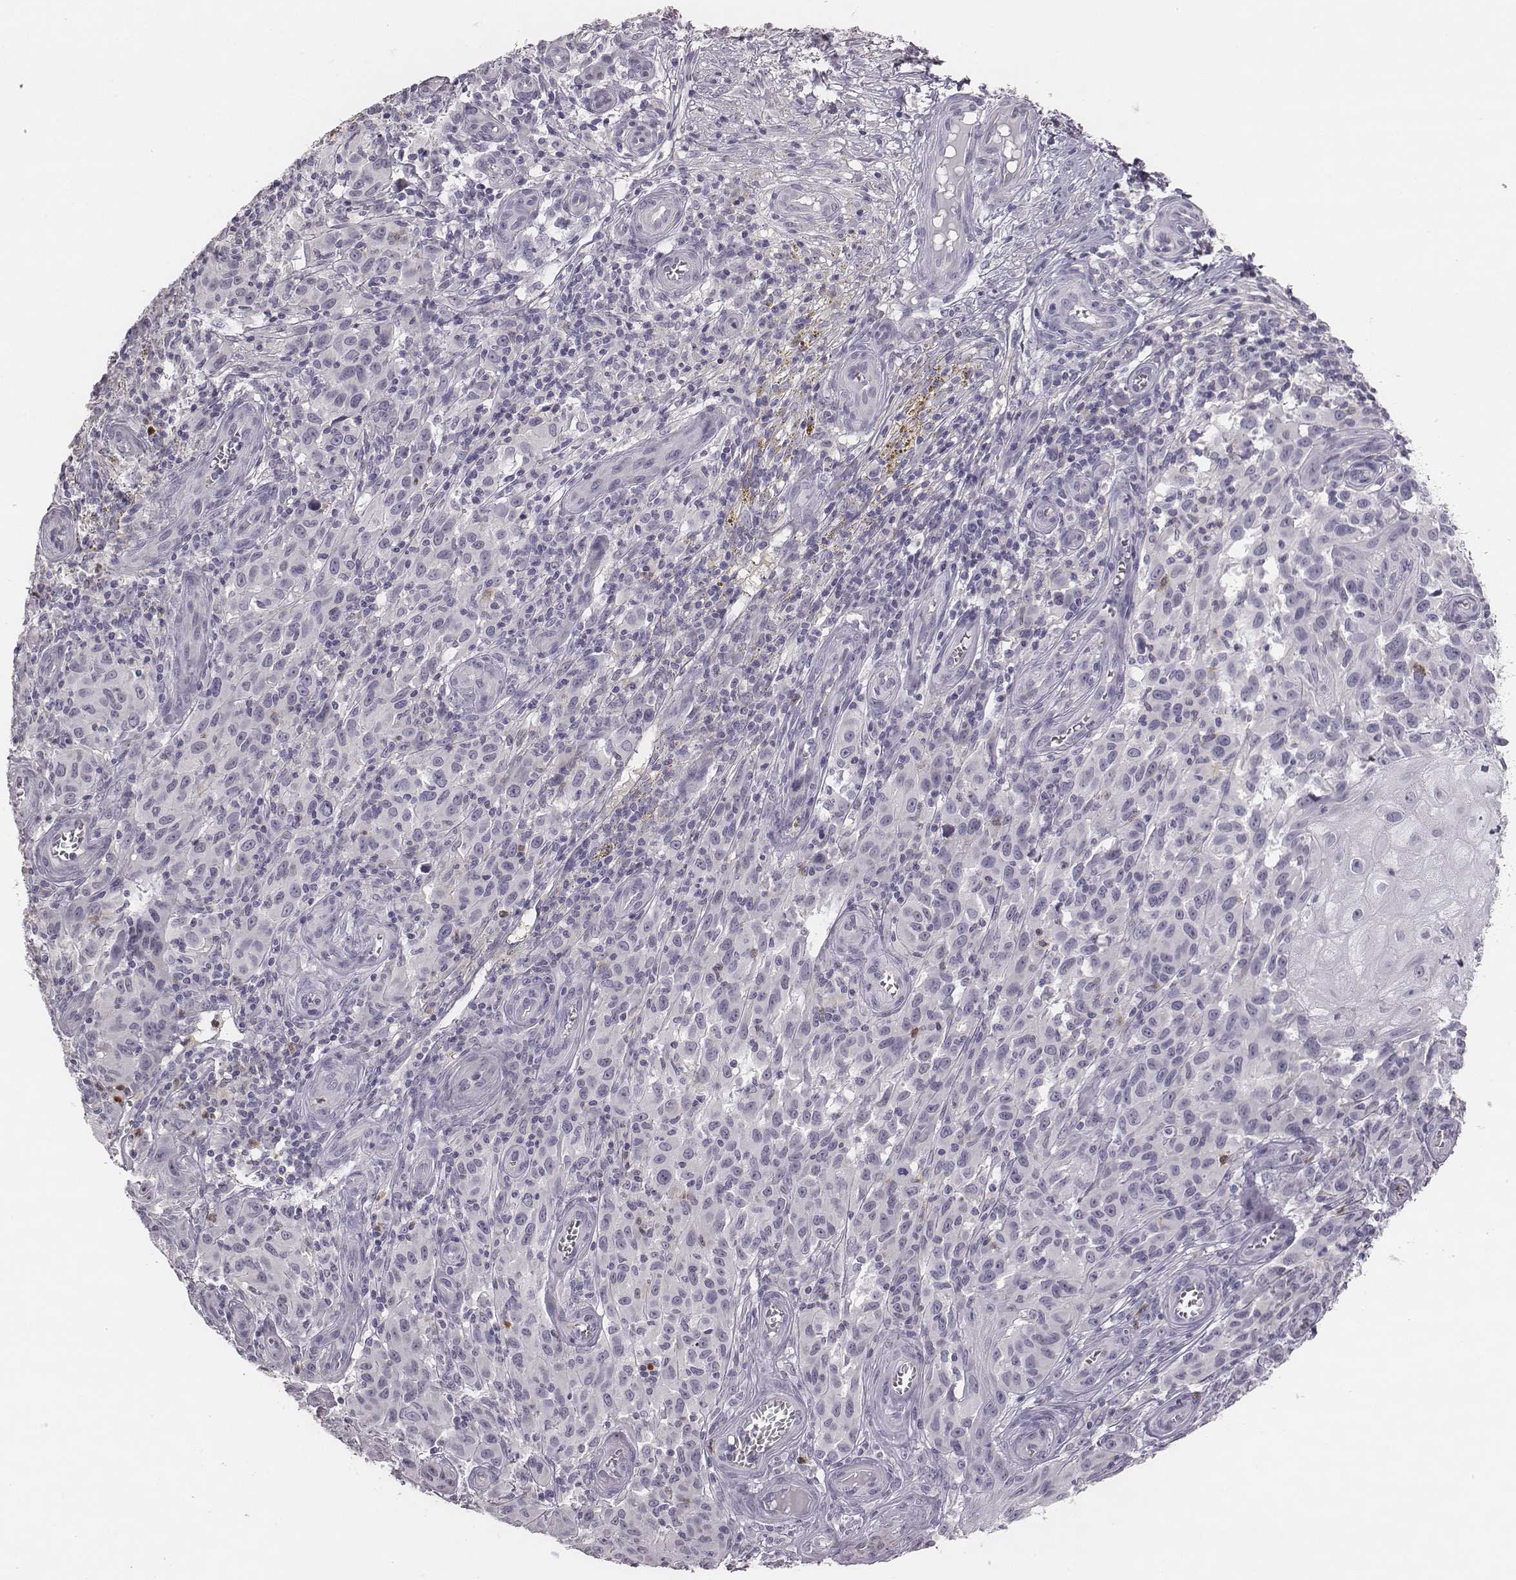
{"staining": {"intensity": "negative", "quantity": "none", "location": "none"}, "tissue": "melanoma", "cell_type": "Tumor cells", "image_type": "cancer", "snomed": [{"axis": "morphology", "description": "Malignant melanoma, NOS"}, {"axis": "topography", "description": "Skin"}], "caption": "Immunohistochemistry (IHC) micrograph of neoplastic tissue: malignant melanoma stained with DAB (3,3'-diaminobenzidine) reveals no significant protein staining in tumor cells.", "gene": "KCNJ12", "patient": {"sex": "female", "age": 53}}